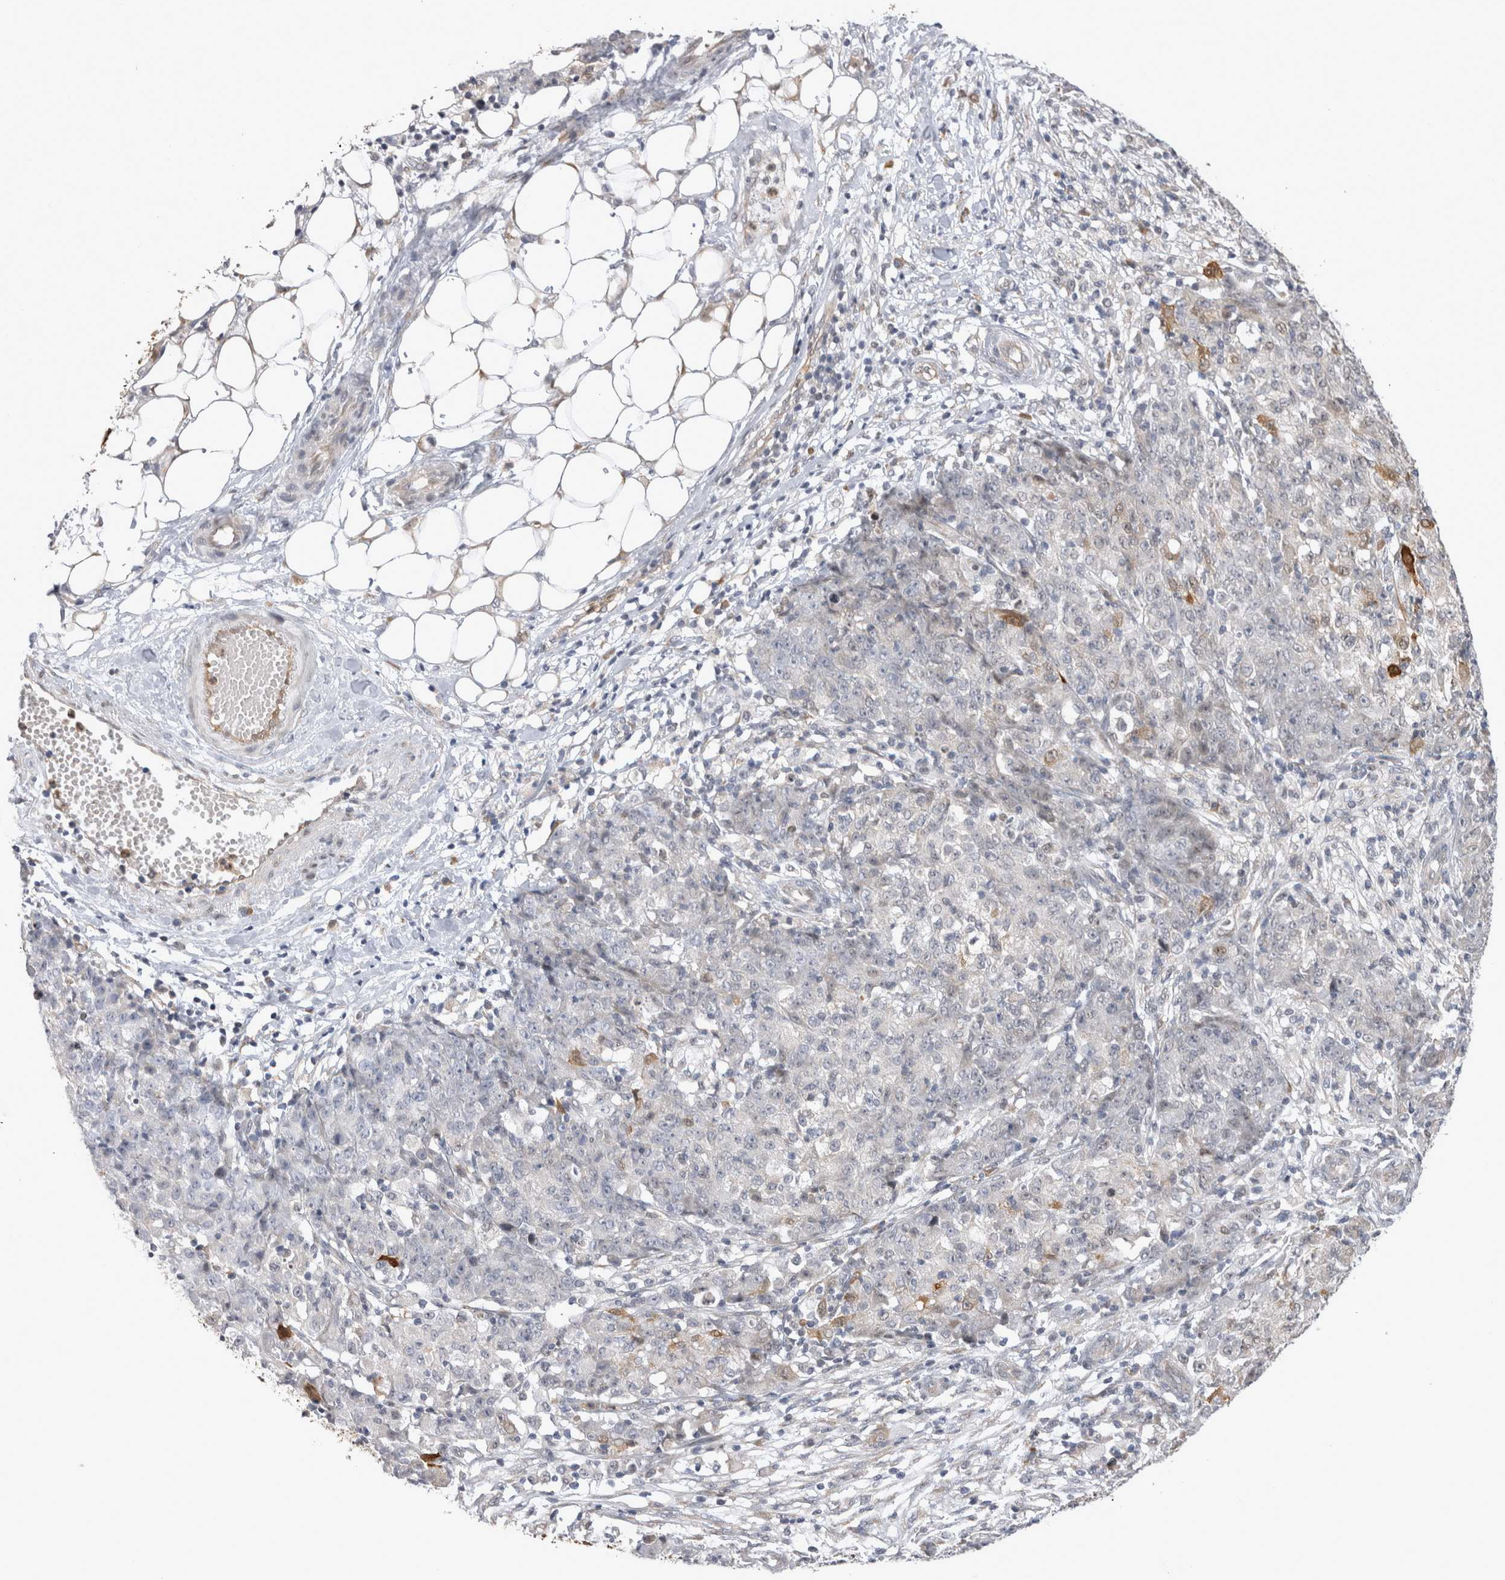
{"staining": {"intensity": "negative", "quantity": "none", "location": "none"}, "tissue": "ovarian cancer", "cell_type": "Tumor cells", "image_type": "cancer", "snomed": [{"axis": "morphology", "description": "Carcinoma, endometroid"}, {"axis": "topography", "description": "Ovary"}], "caption": "IHC histopathology image of ovarian cancer (endometroid carcinoma) stained for a protein (brown), which reveals no positivity in tumor cells.", "gene": "CHIC2", "patient": {"sex": "female", "age": 42}}